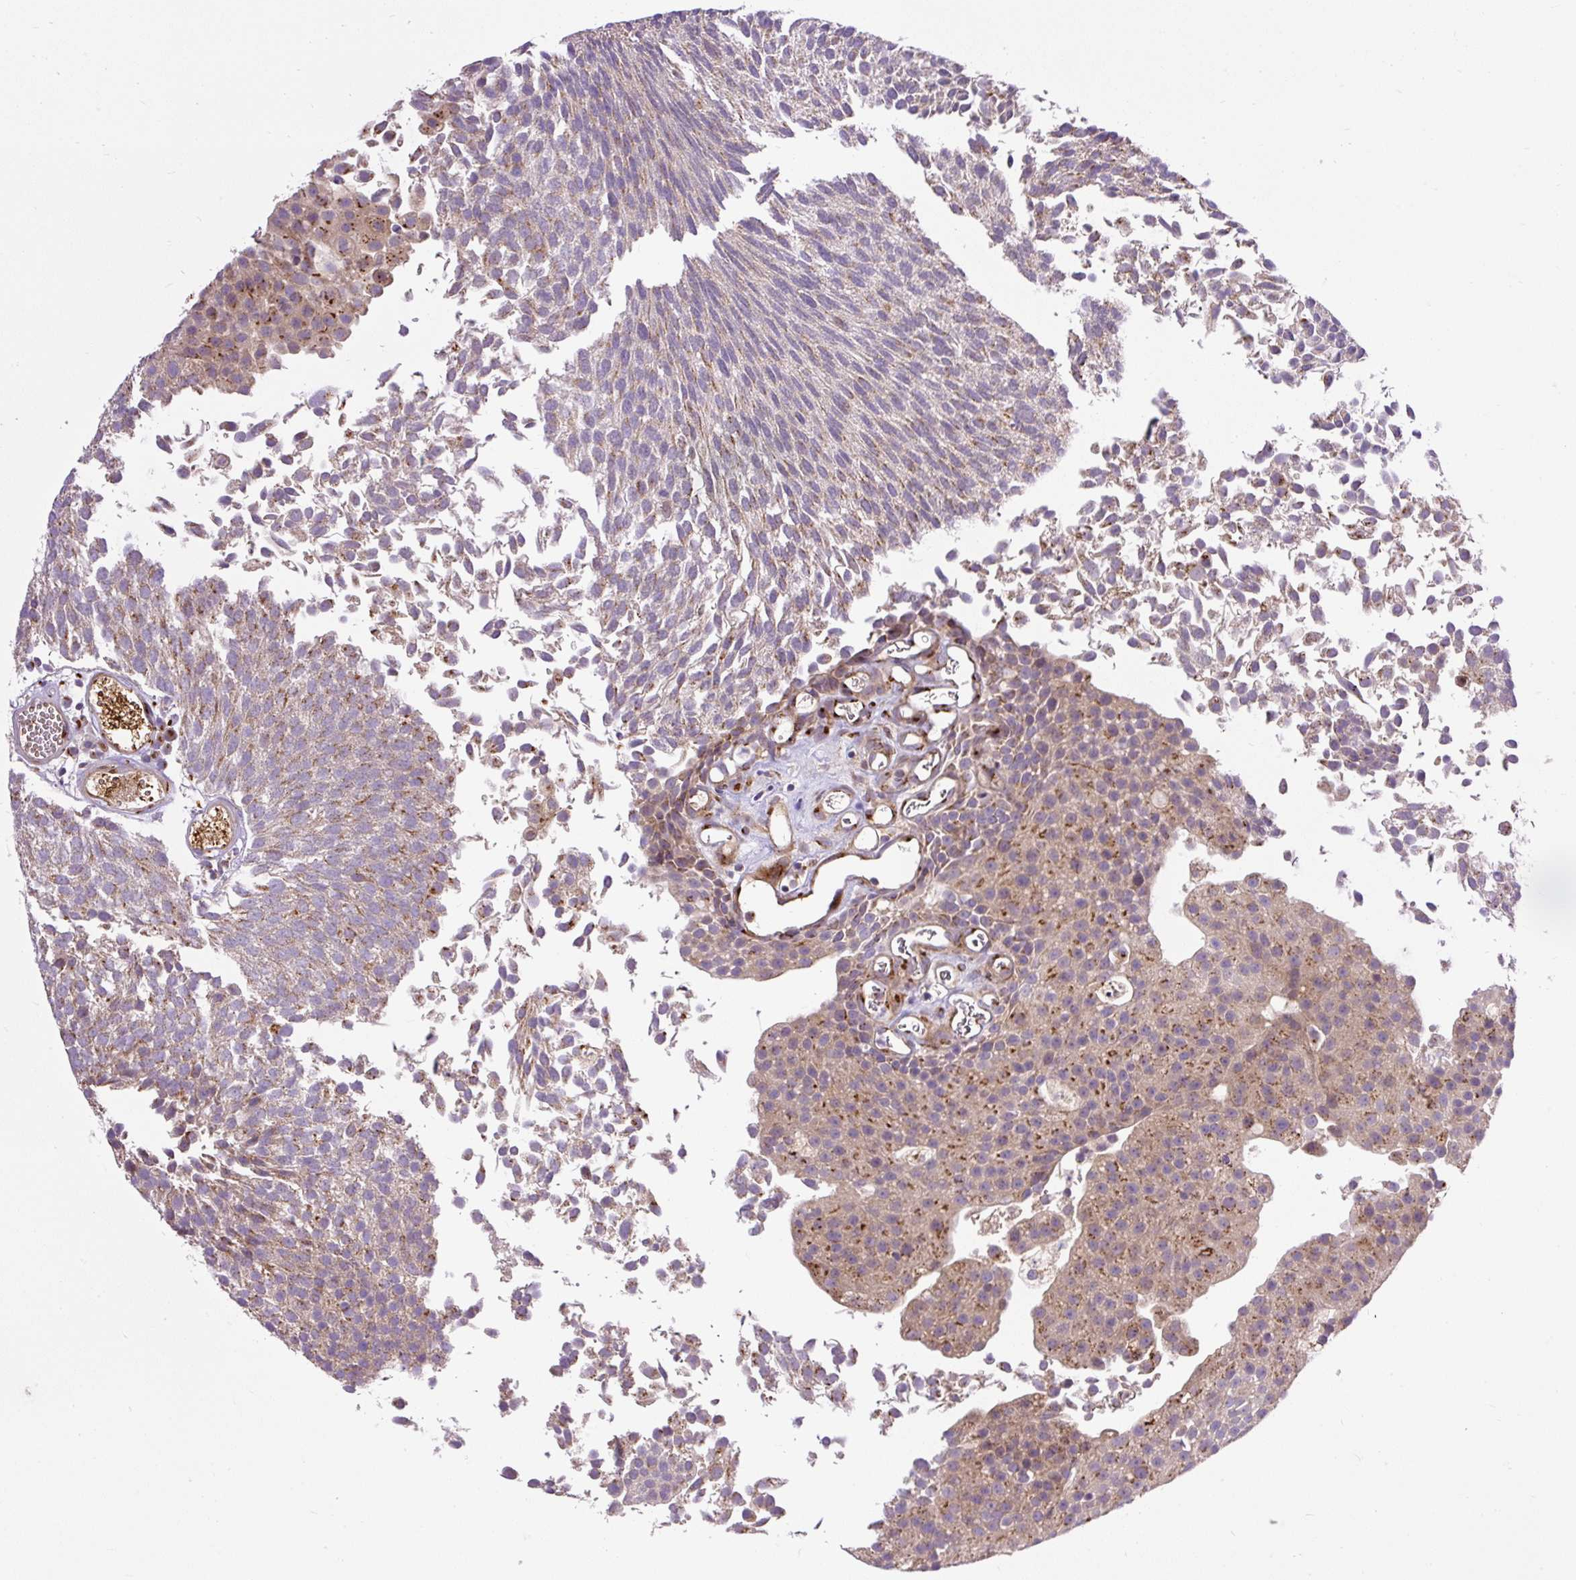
{"staining": {"intensity": "strong", "quantity": "<25%", "location": "cytoplasmic/membranous"}, "tissue": "urothelial cancer", "cell_type": "Tumor cells", "image_type": "cancer", "snomed": [{"axis": "morphology", "description": "Urothelial carcinoma, Low grade"}, {"axis": "topography", "description": "Urinary bladder"}], "caption": "Tumor cells reveal medium levels of strong cytoplasmic/membranous staining in approximately <25% of cells in urothelial carcinoma (low-grade). (DAB (3,3'-diaminobenzidine) = brown stain, brightfield microscopy at high magnification).", "gene": "MSMP", "patient": {"sex": "female", "age": 79}}